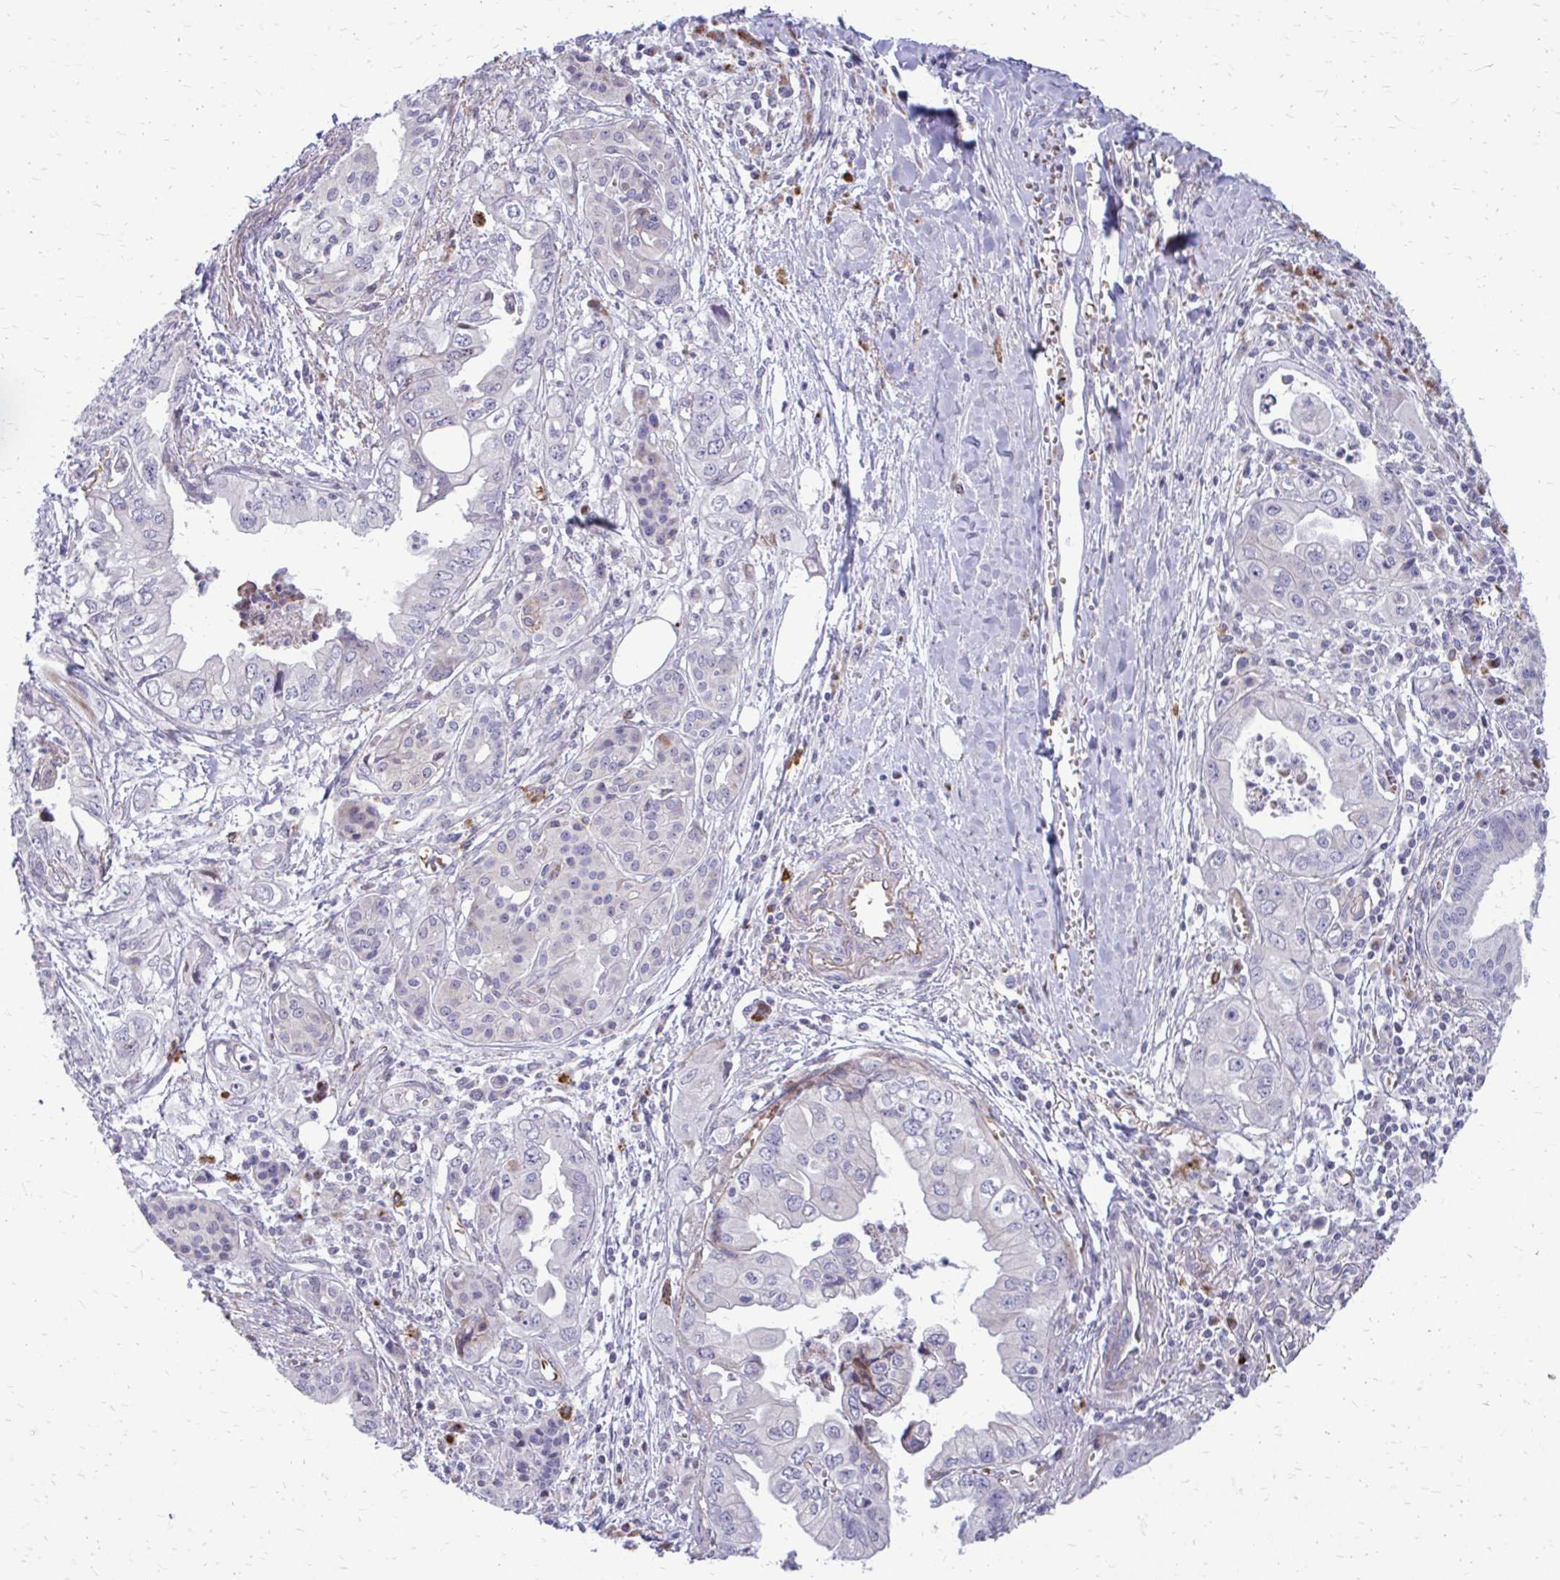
{"staining": {"intensity": "negative", "quantity": "none", "location": "none"}, "tissue": "pancreatic cancer", "cell_type": "Tumor cells", "image_type": "cancer", "snomed": [{"axis": "morphology", "description": "Adenocarcinoma, NOS"}, {"axis": "topography", "description": "Pancreas"}], "caption": "Immunohistochemistry micrograph of neoplastic tissue: pancreatic cancer (adenocarcinoma) stained with DAB shows no significant protein staining in tumor cells.", "gene": "FUNDC2", "patient": {"sex": "male", "age": 68}}